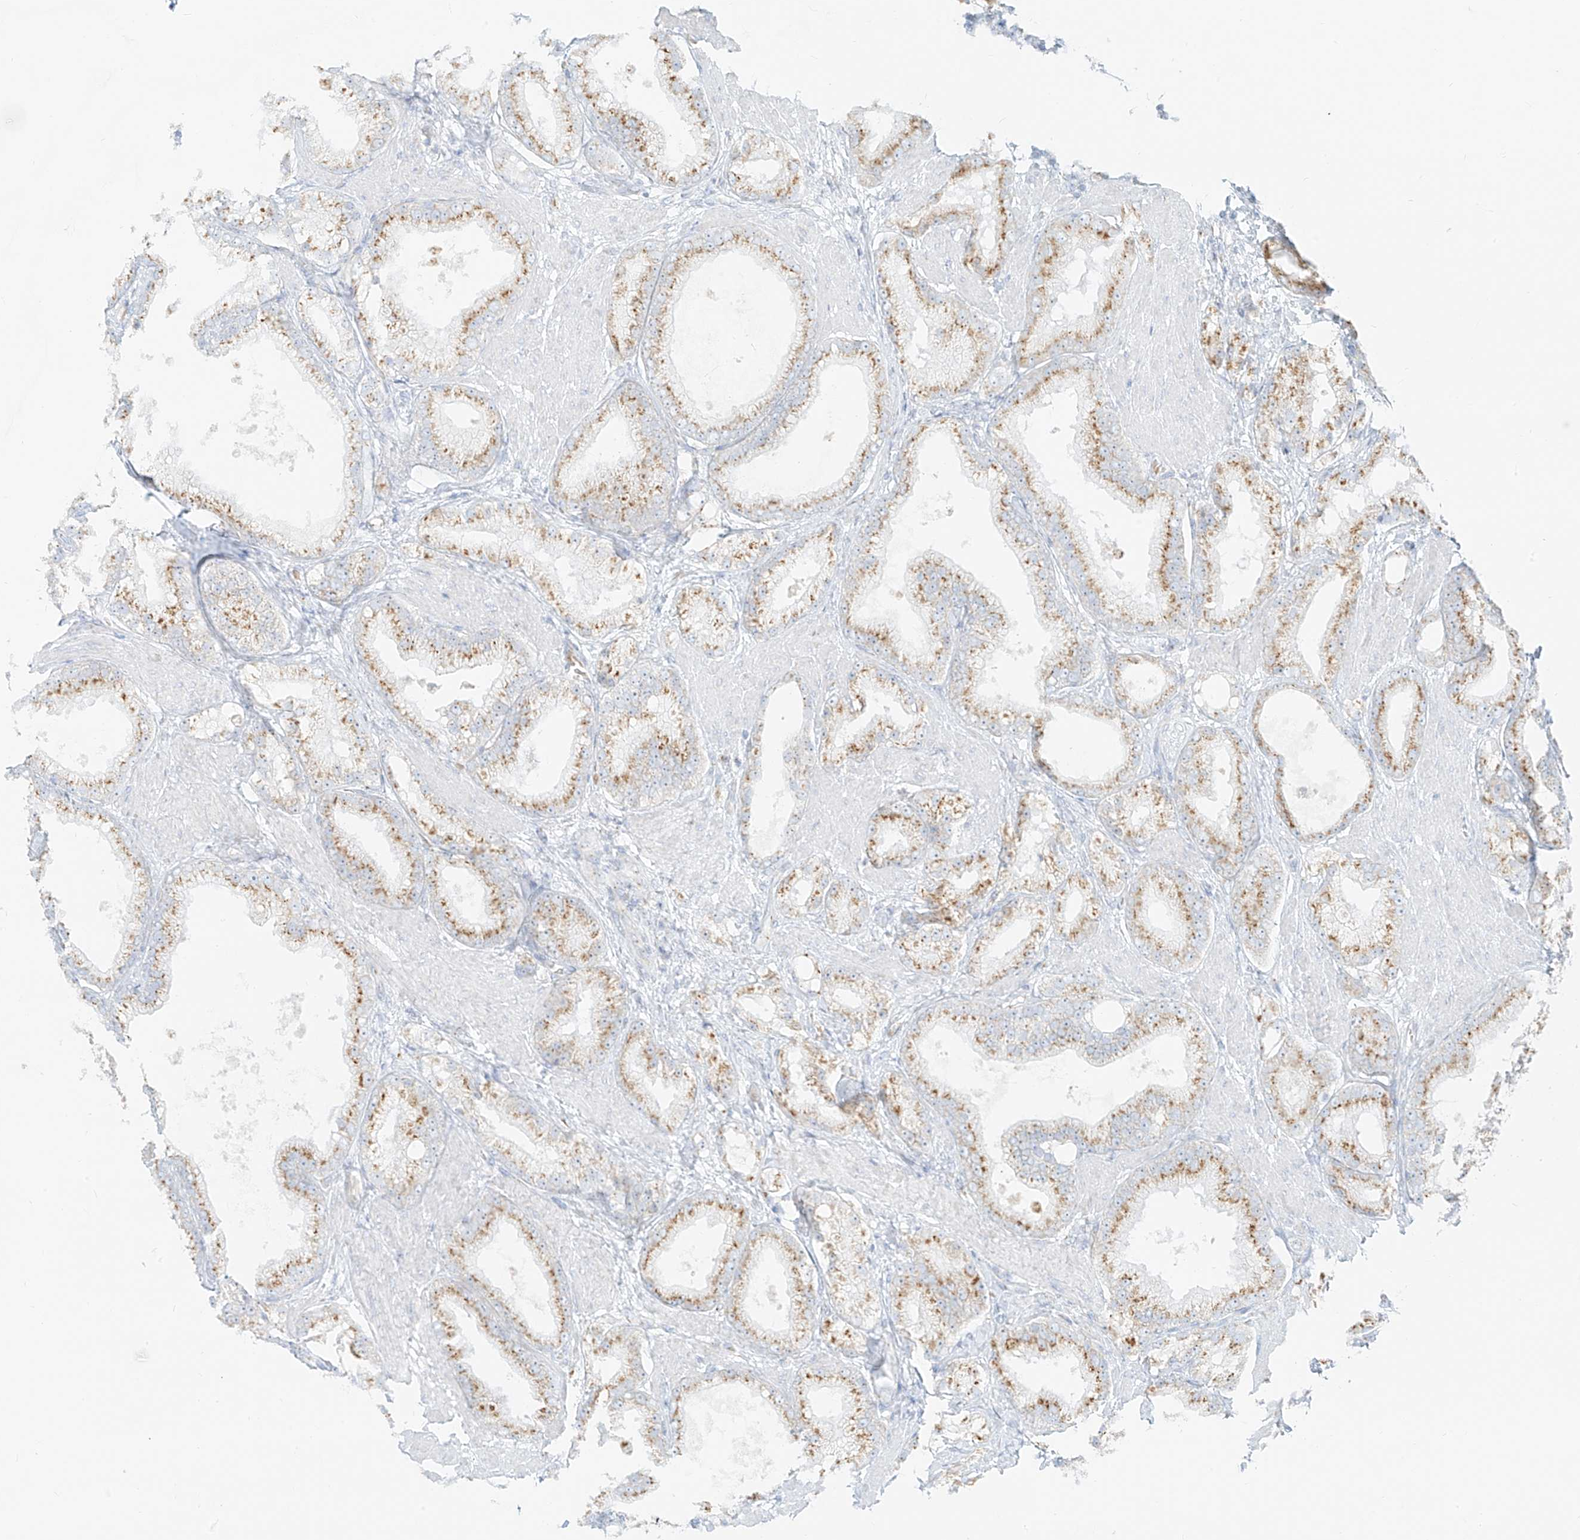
{"staining": {"intensity": "moderate", "quantity": ">75%", "location": "cytoplasmic/membranous"}, "tissue": "prostate cancer", "cell_type": "Tumor cells", "image_type": "cancer", "snomed": [{"axis": "morphology", "description": "Adenocarcinoma, Low grade"}, {"axis": "topography", "description": "Prostate"}], "caption": "Protein expression analysis of prostate cancer reveals moderate cytoplasmic/membranous positivity in approximately >75% of tumor cells. (brown staining indicates protein expression, while blue staining denotes nuclei).", "gene": "TMEM87B", "patient": {"sex": "male", "age": 67}}